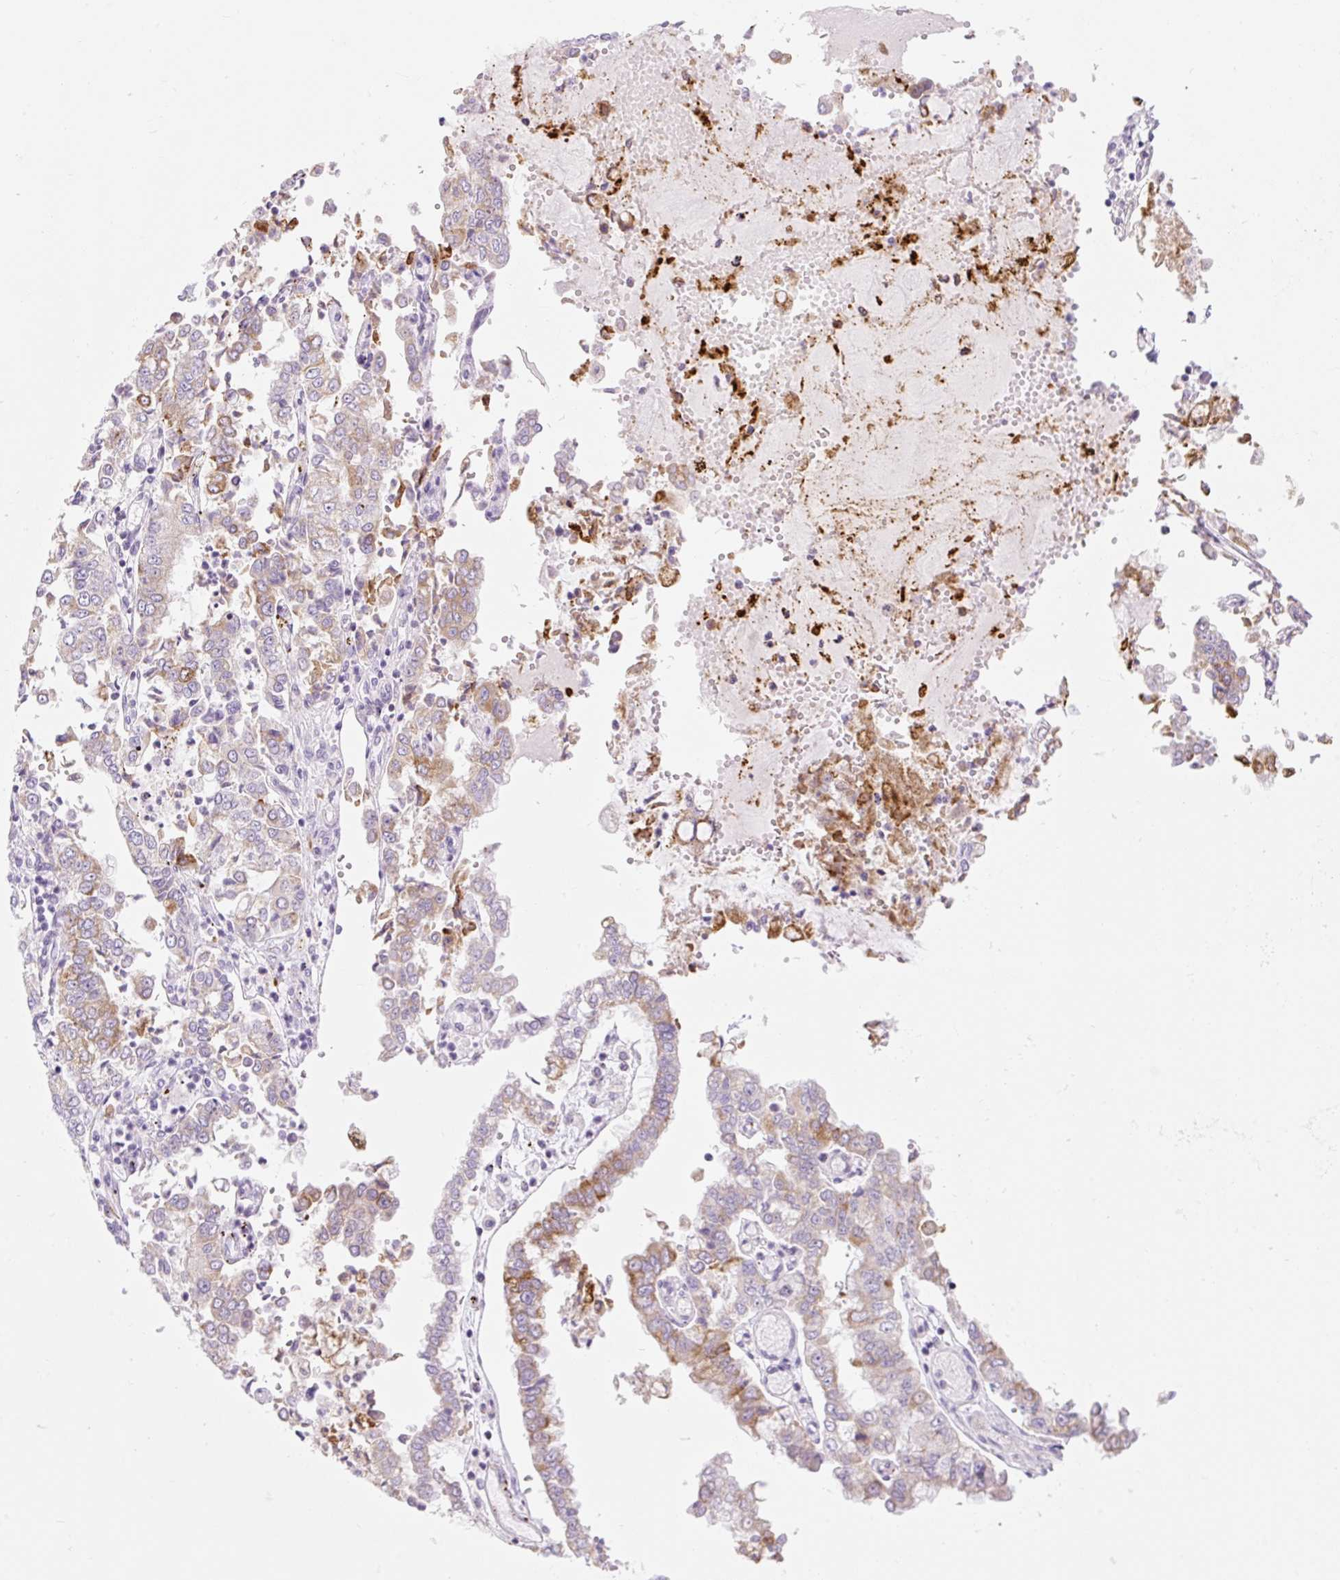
{"staining": {"intensity": "moderate", "quantity": "<25%", "location": "cytoplasmic/membranous"}, "tissue": "stomach cancer", "cell_type": "Tumor cells", "image_type": "cancer", "snomed": [{"axis": "morphology", "description": "Adenocarcinoma, NOS"}, {"axis": "topography", "description": "Stomach"}], "caption": "A photomicrograph of adenocarcinoma (stomach) stained for a protein demonstrates moderate cytoplasmic/membranous brown staining in tumor cells.", "gene": "FOCAD", "patient": {"sex": "male", "age": 76}}